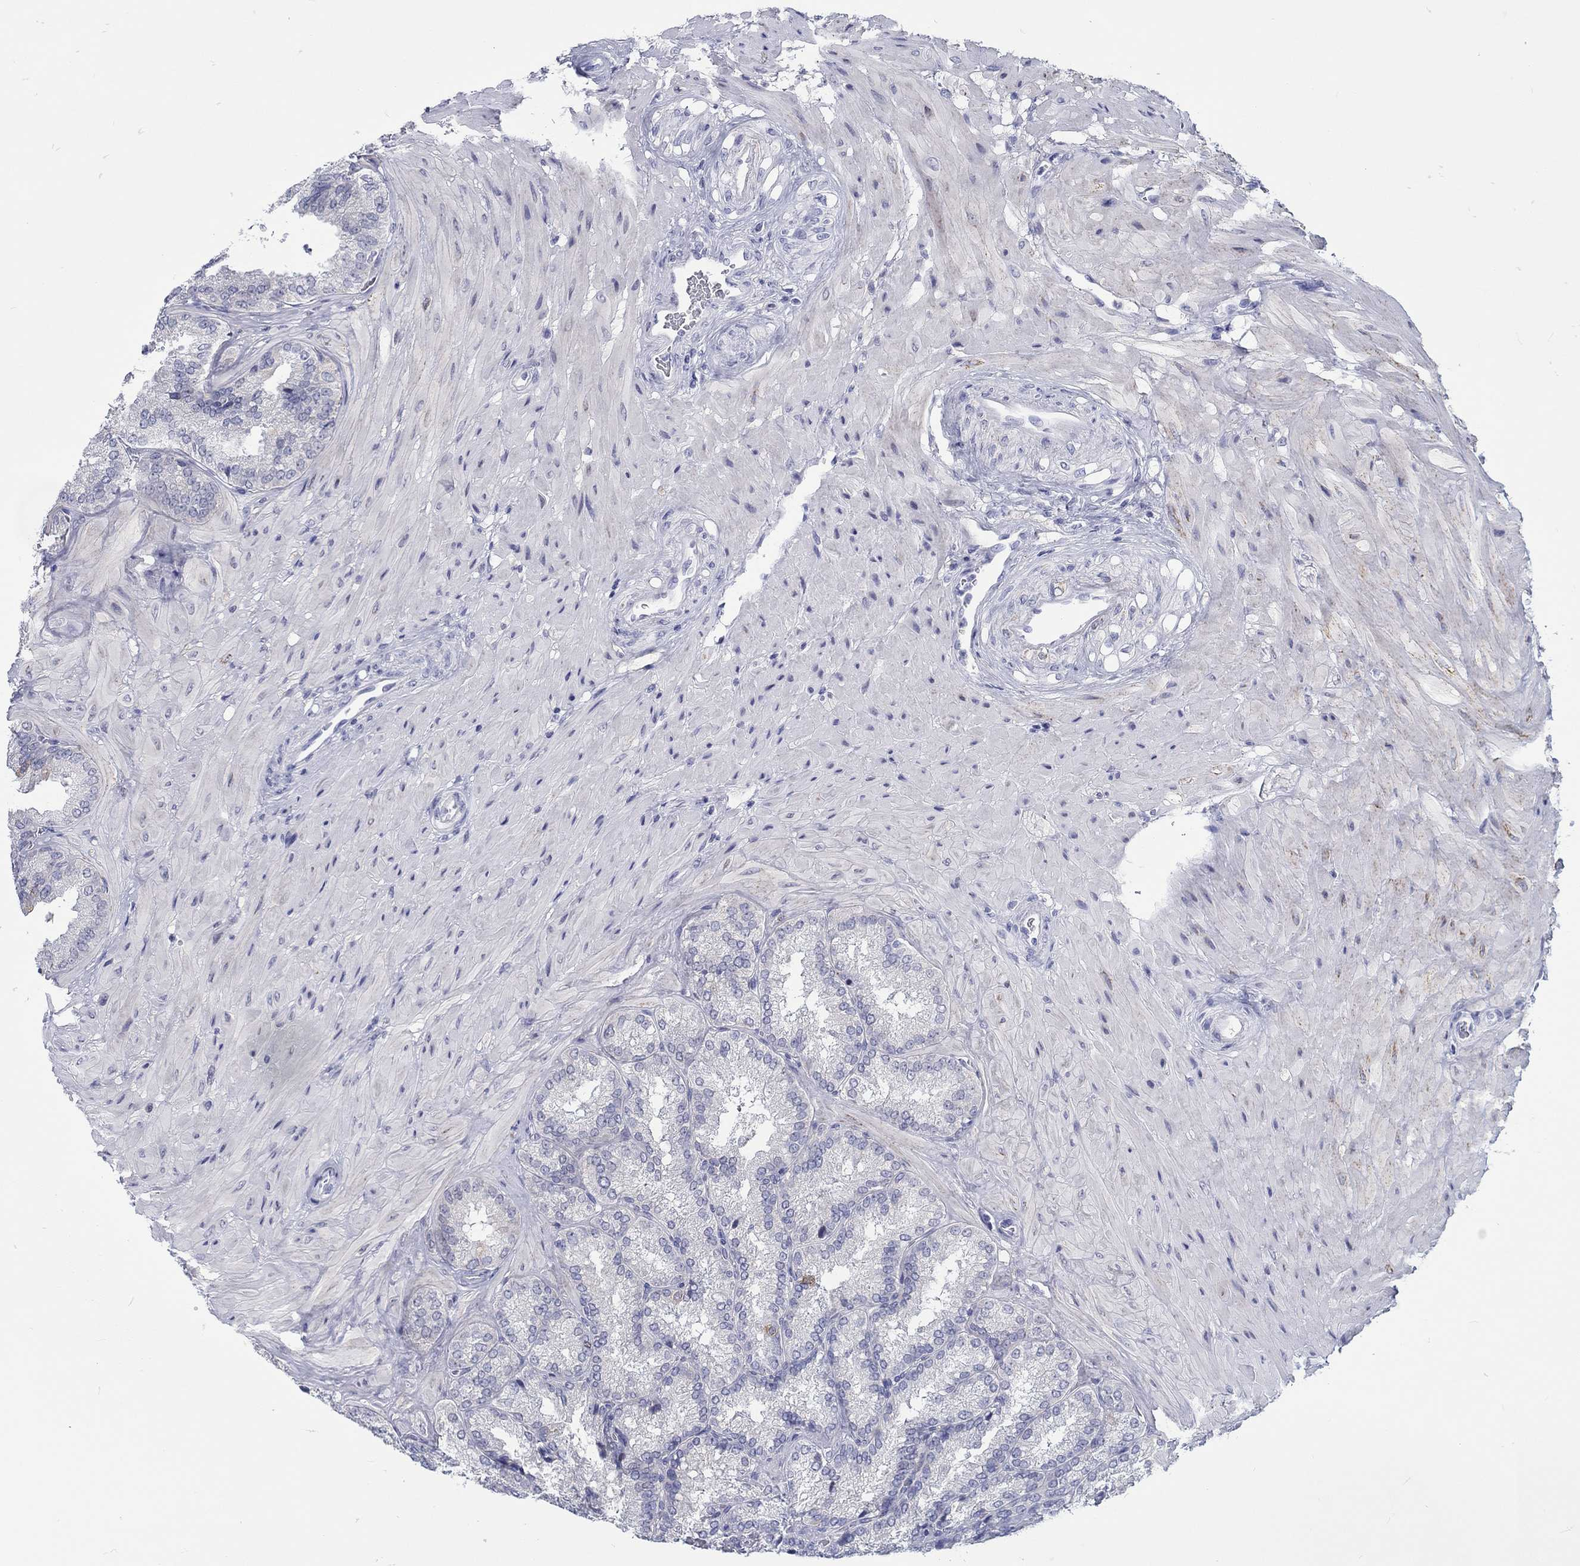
{"staining": {"intensity": "negative", "quantity": "none", "location": "none"}, "tissue": "seminal vesicle", "cell_type": "Glandular cells", "image_type": "normal", "snomed": [{"axis": "morphology", "description": "Normal tissue, NOS"}, {"axis": "topography", "description": "Seminal veicle"}], "caption": "This is an immunohistochemistry (IHC) histopathology image of unremarkable seminal vesicle. There is no staining in glandular cells.", "gene": "H1", "patient": {"sex": "male", "age": 37}}